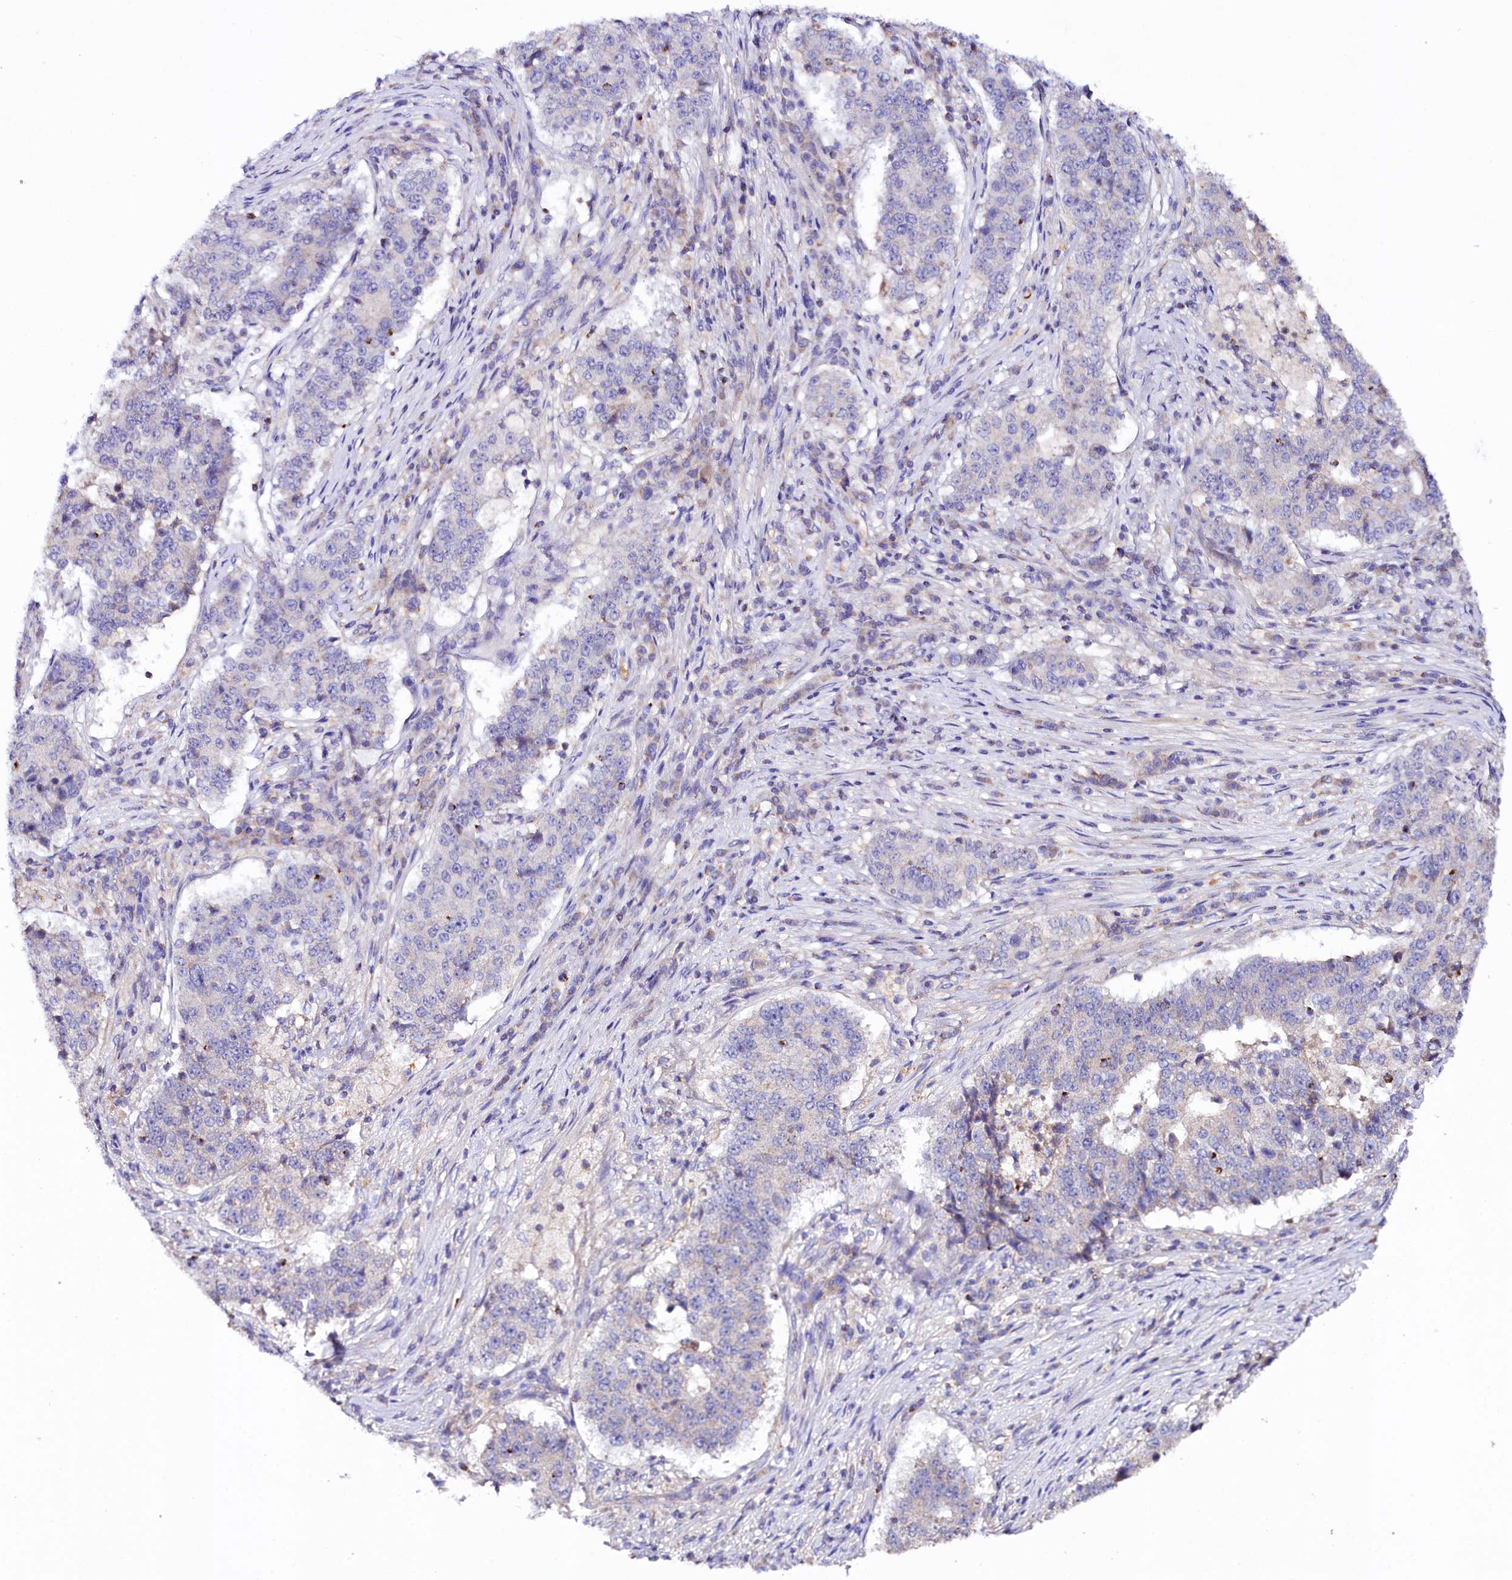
{"staining": {"intensity": "negative", "quantity": "none", "location": "none"}, "tissue": "stomach cancer", "cell_type": "Tumor cells", "image_type": "cancer", "snomed": [{"axis": "morphology", "description": "Adenocarcinoma, NOS"}, {"axis": "topography", "description": "Stomach"}], "caption": "Protein analysis of stomach adenocarcinoma demonstrates no significant positivity in tumor cells.", "gene": "ZNF45", "patient": {"sex": "male", "age": 59}}